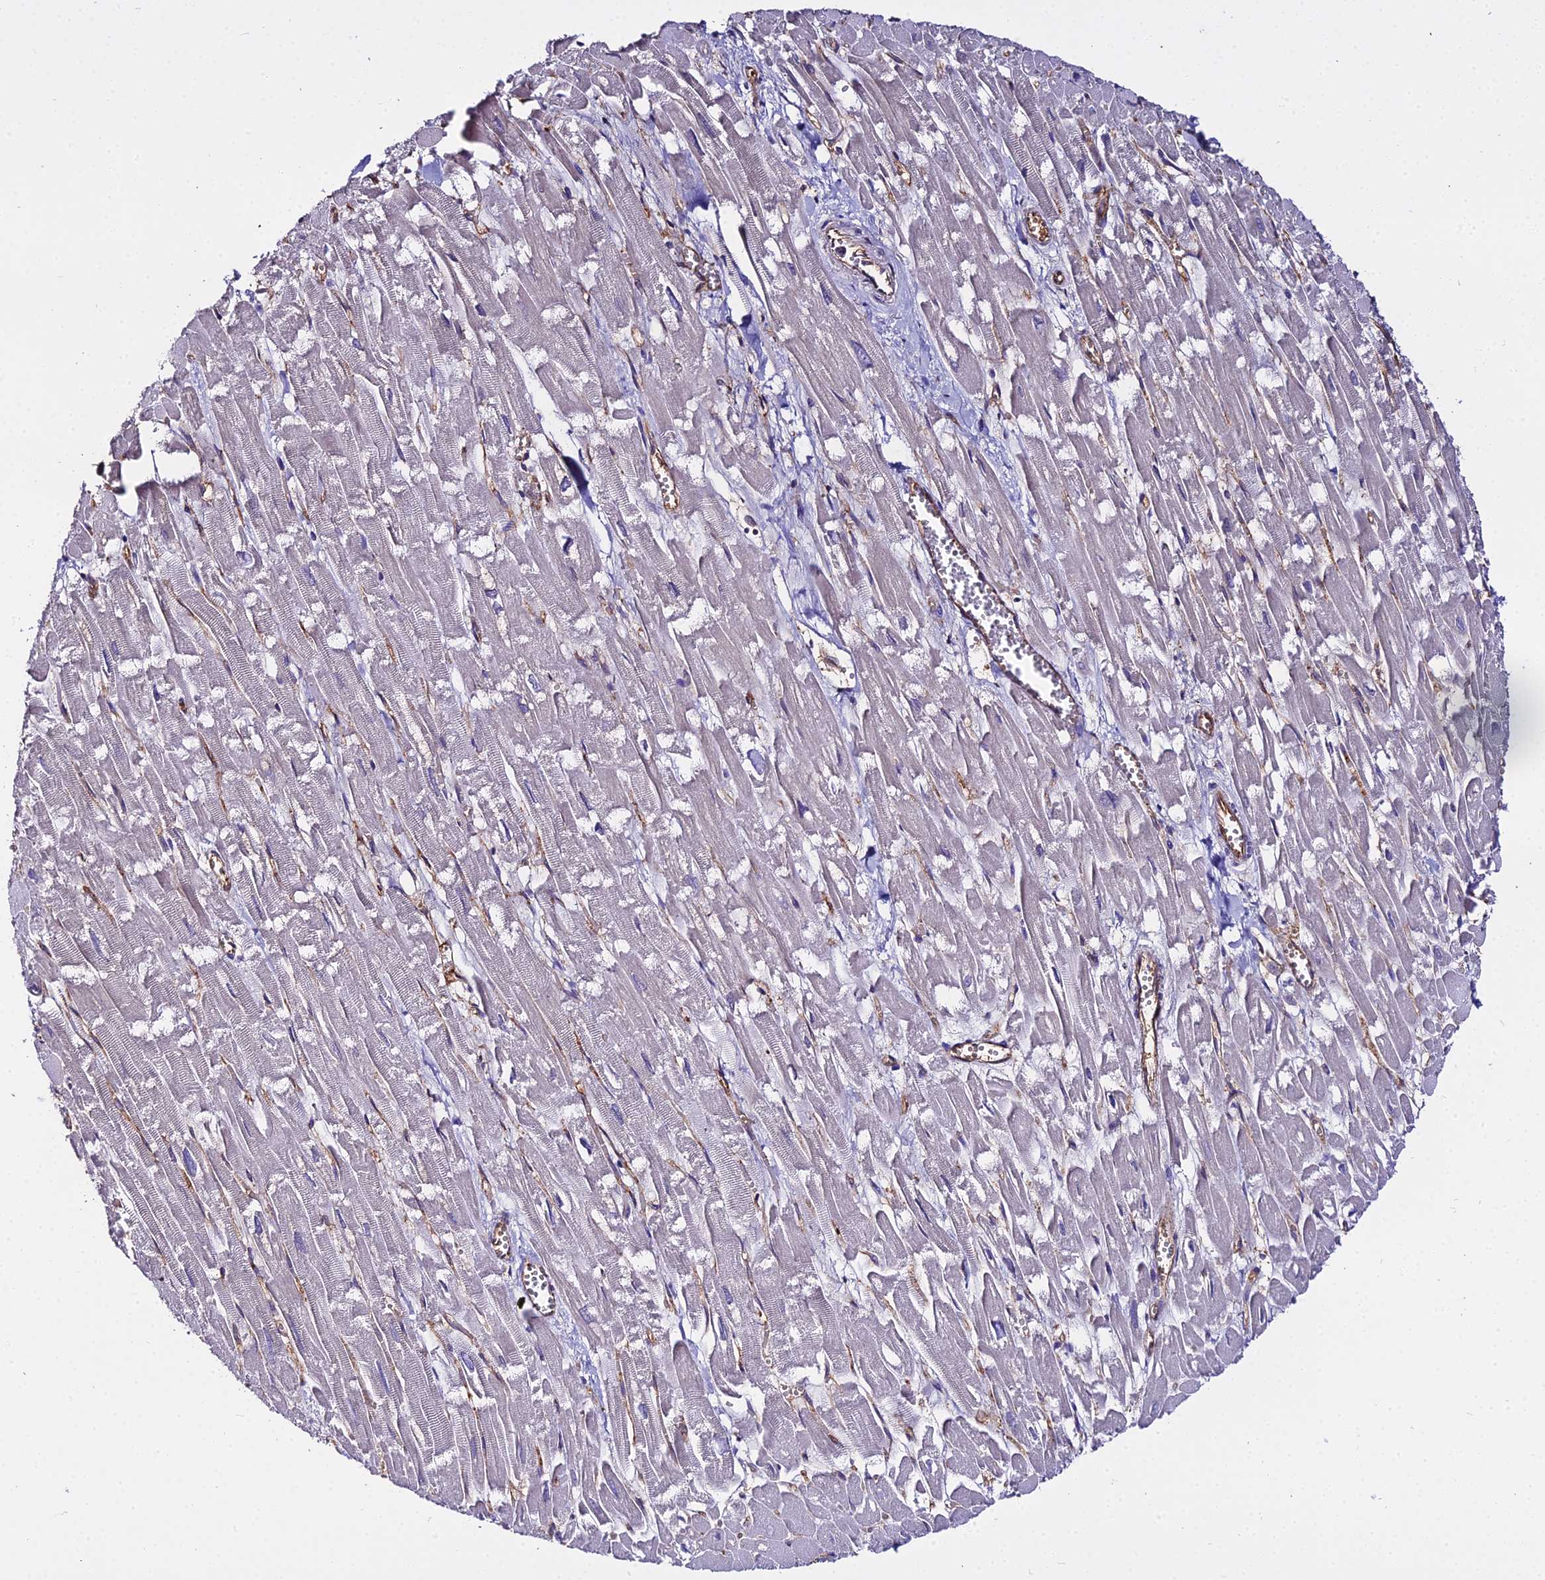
{"staining": {"intensity": "negative", "quantity": "none", "location": "none"}, "tissue": "heart muscle", "cell_type": "Cardiomyocytes", "image_type": "normal", "snomed": [{"axis": "morphology", "description": "Normal tissue, NOS"}, {"axis": "topography", "description": "Heart"}], "caption": "Immunohistochemistry (IHC) of normal heart muscle reveals no expression in cardiomyocytes.", "gene": "GLYAT", "patient": {"sex": "male", "age": 54}}